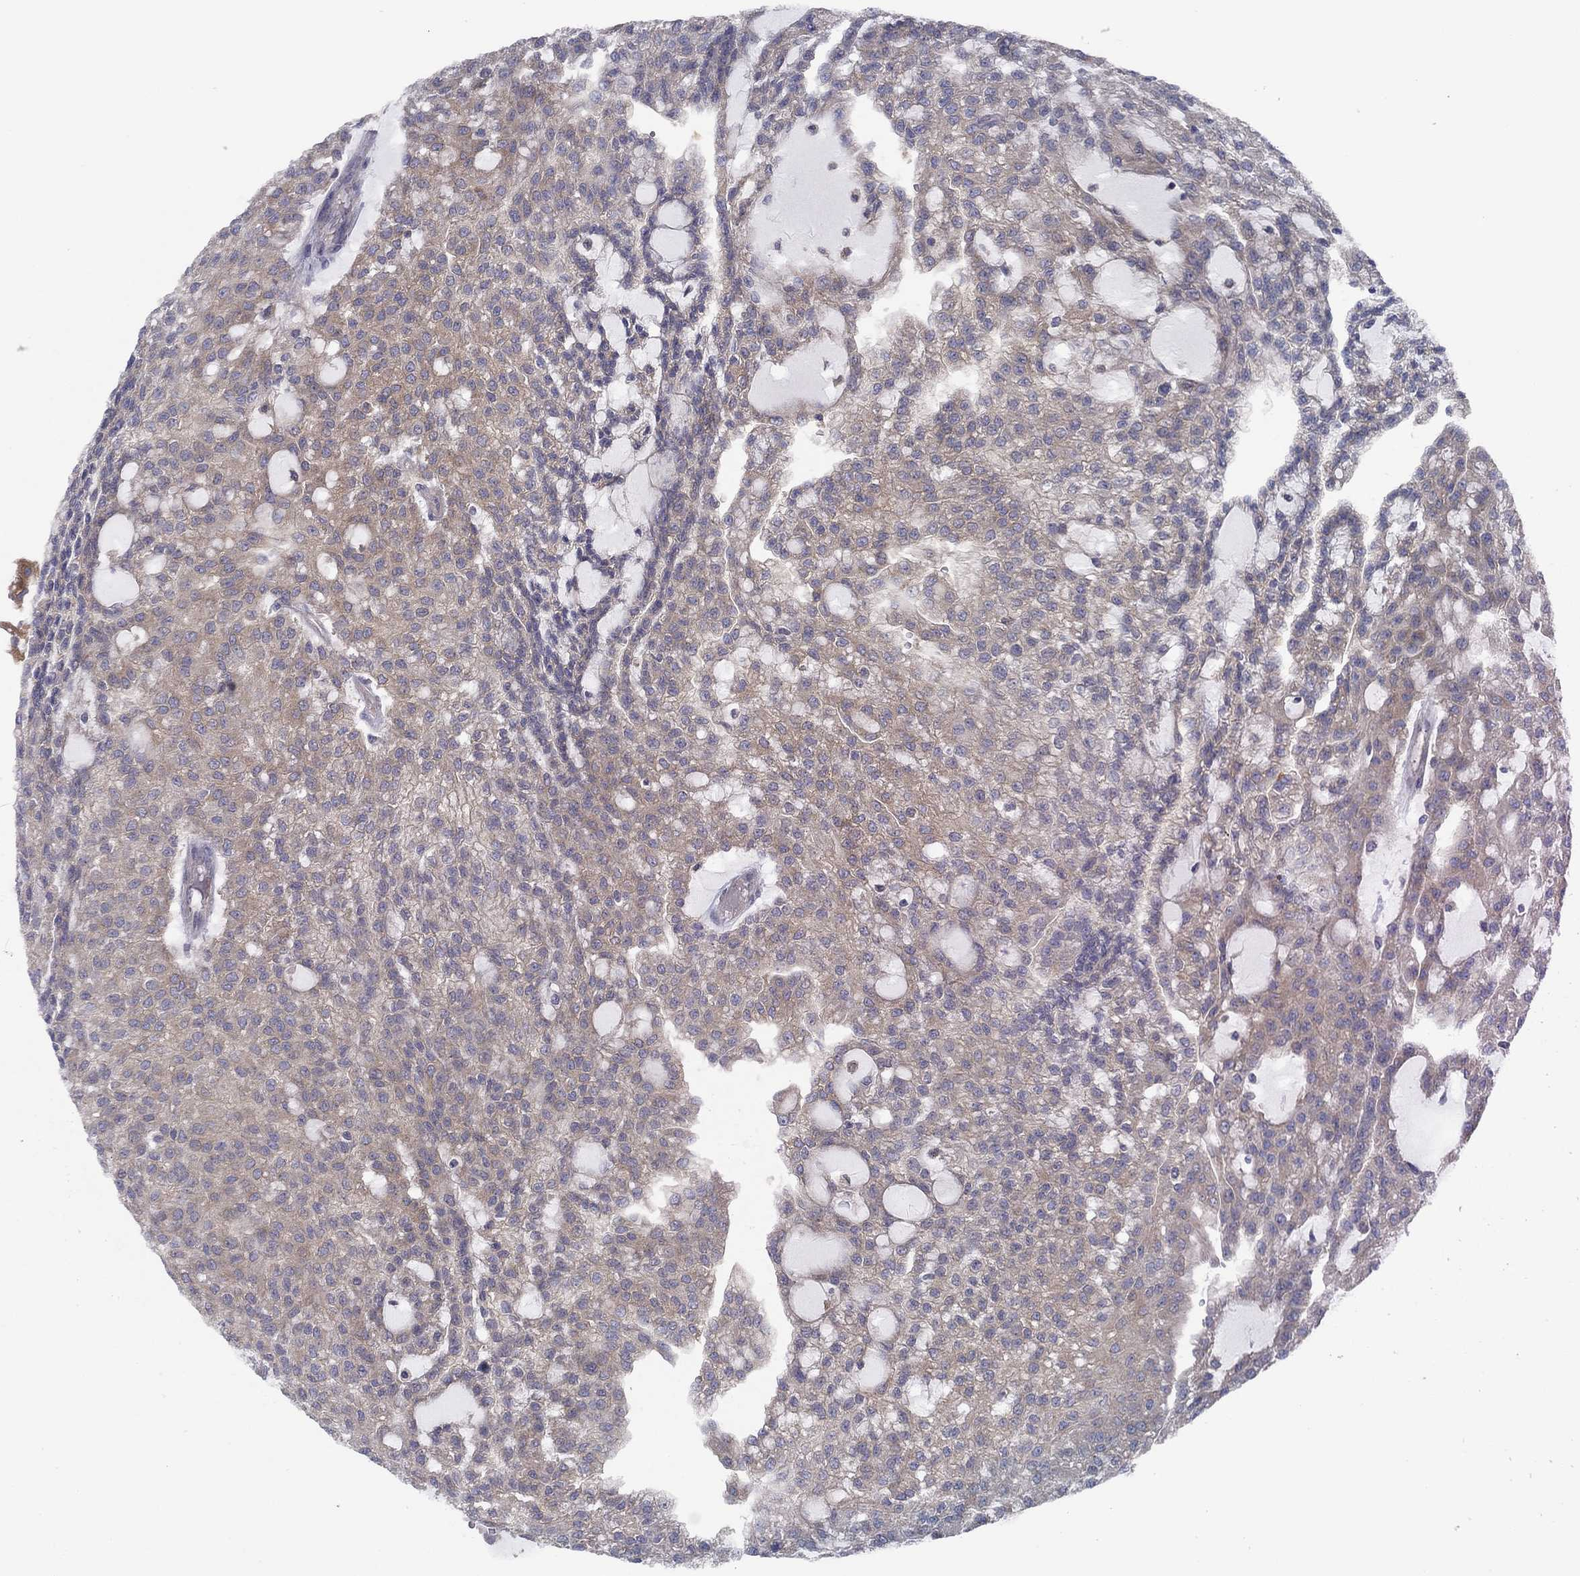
{"staining": {"intensity": "weak", "quantity": "<25%", "location": "cytoplasmic/membranous"}, "tissue": "renal cancer", "cell_type": "Tumor cells", "image_type": "cancer", "snomed": [{"axis": "morphology", "description": "Adenocarcinoma, NOS"}, {"axis": "topography", "description": "Kidney"}], "caption": "Immunohistochemistry (IHC) of human renal cancer shows no staining in tumor cells. (Stains: DAB immunohistochemistry with hematoxylin counter stain, Microscopy: brightfield microscopy at high magnification).", "gene": "RNF123", "patient": {"sex": "male", "age": 63}}